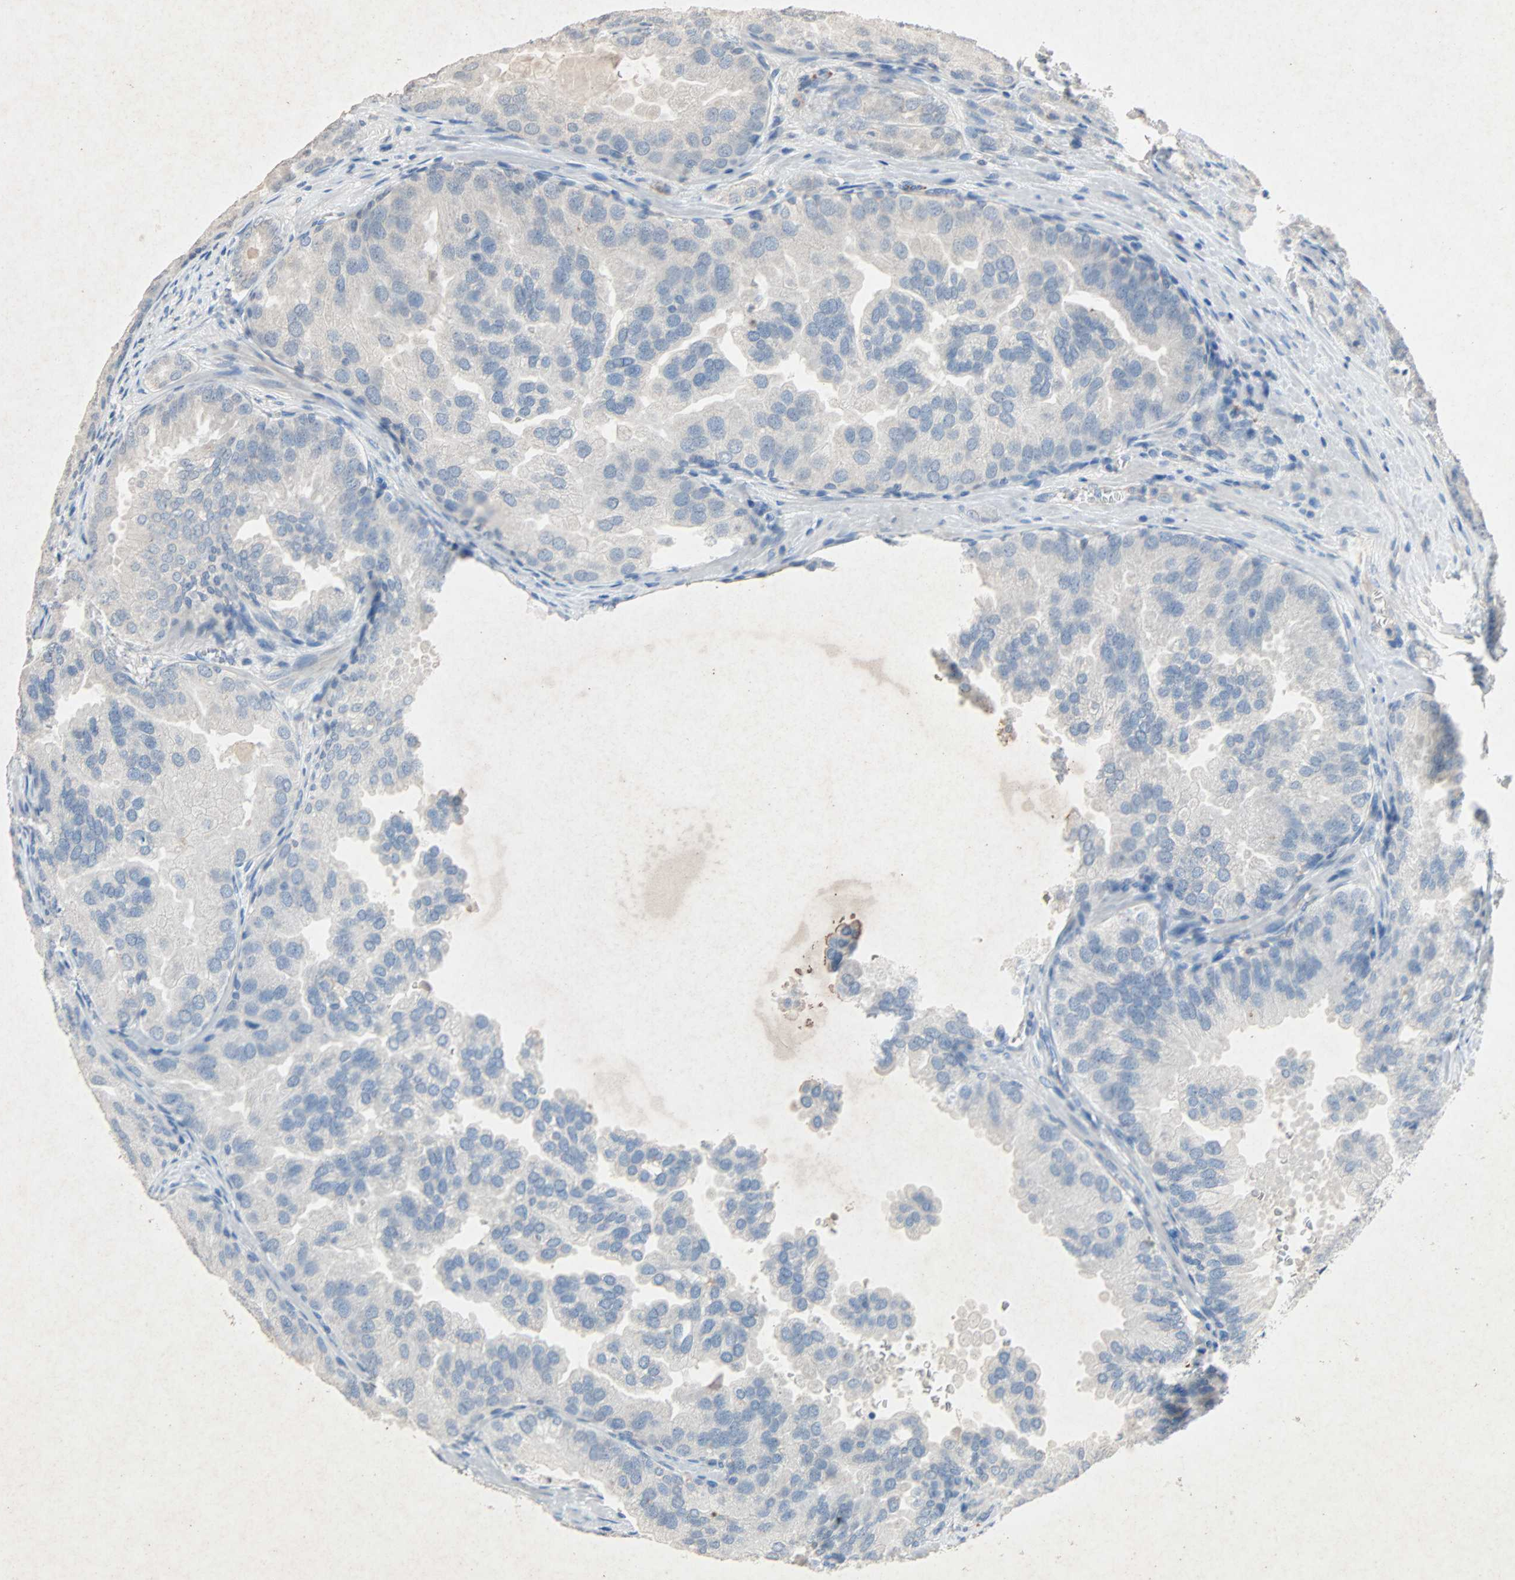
{"staining": {"intensity": "negative", "quantity": "none", "location": "none"}, "tissue": "prostate cancer", "cell_type": "Tumor cells", "image_type": "cancer", "snomed": [{"axis": "morphology", "description": "Adenocarcinoma, High grade"}, {"axis": "topography", "description": "Prostate"}], "caption": "This is an immunohistochemistry (IHC) image of prostate cancer (adenocarcinoma (high-grade)). There is no positivity in tumor cells.", "gene": "PCDHB2", "patient": {"sex": "male", "age": 64}}